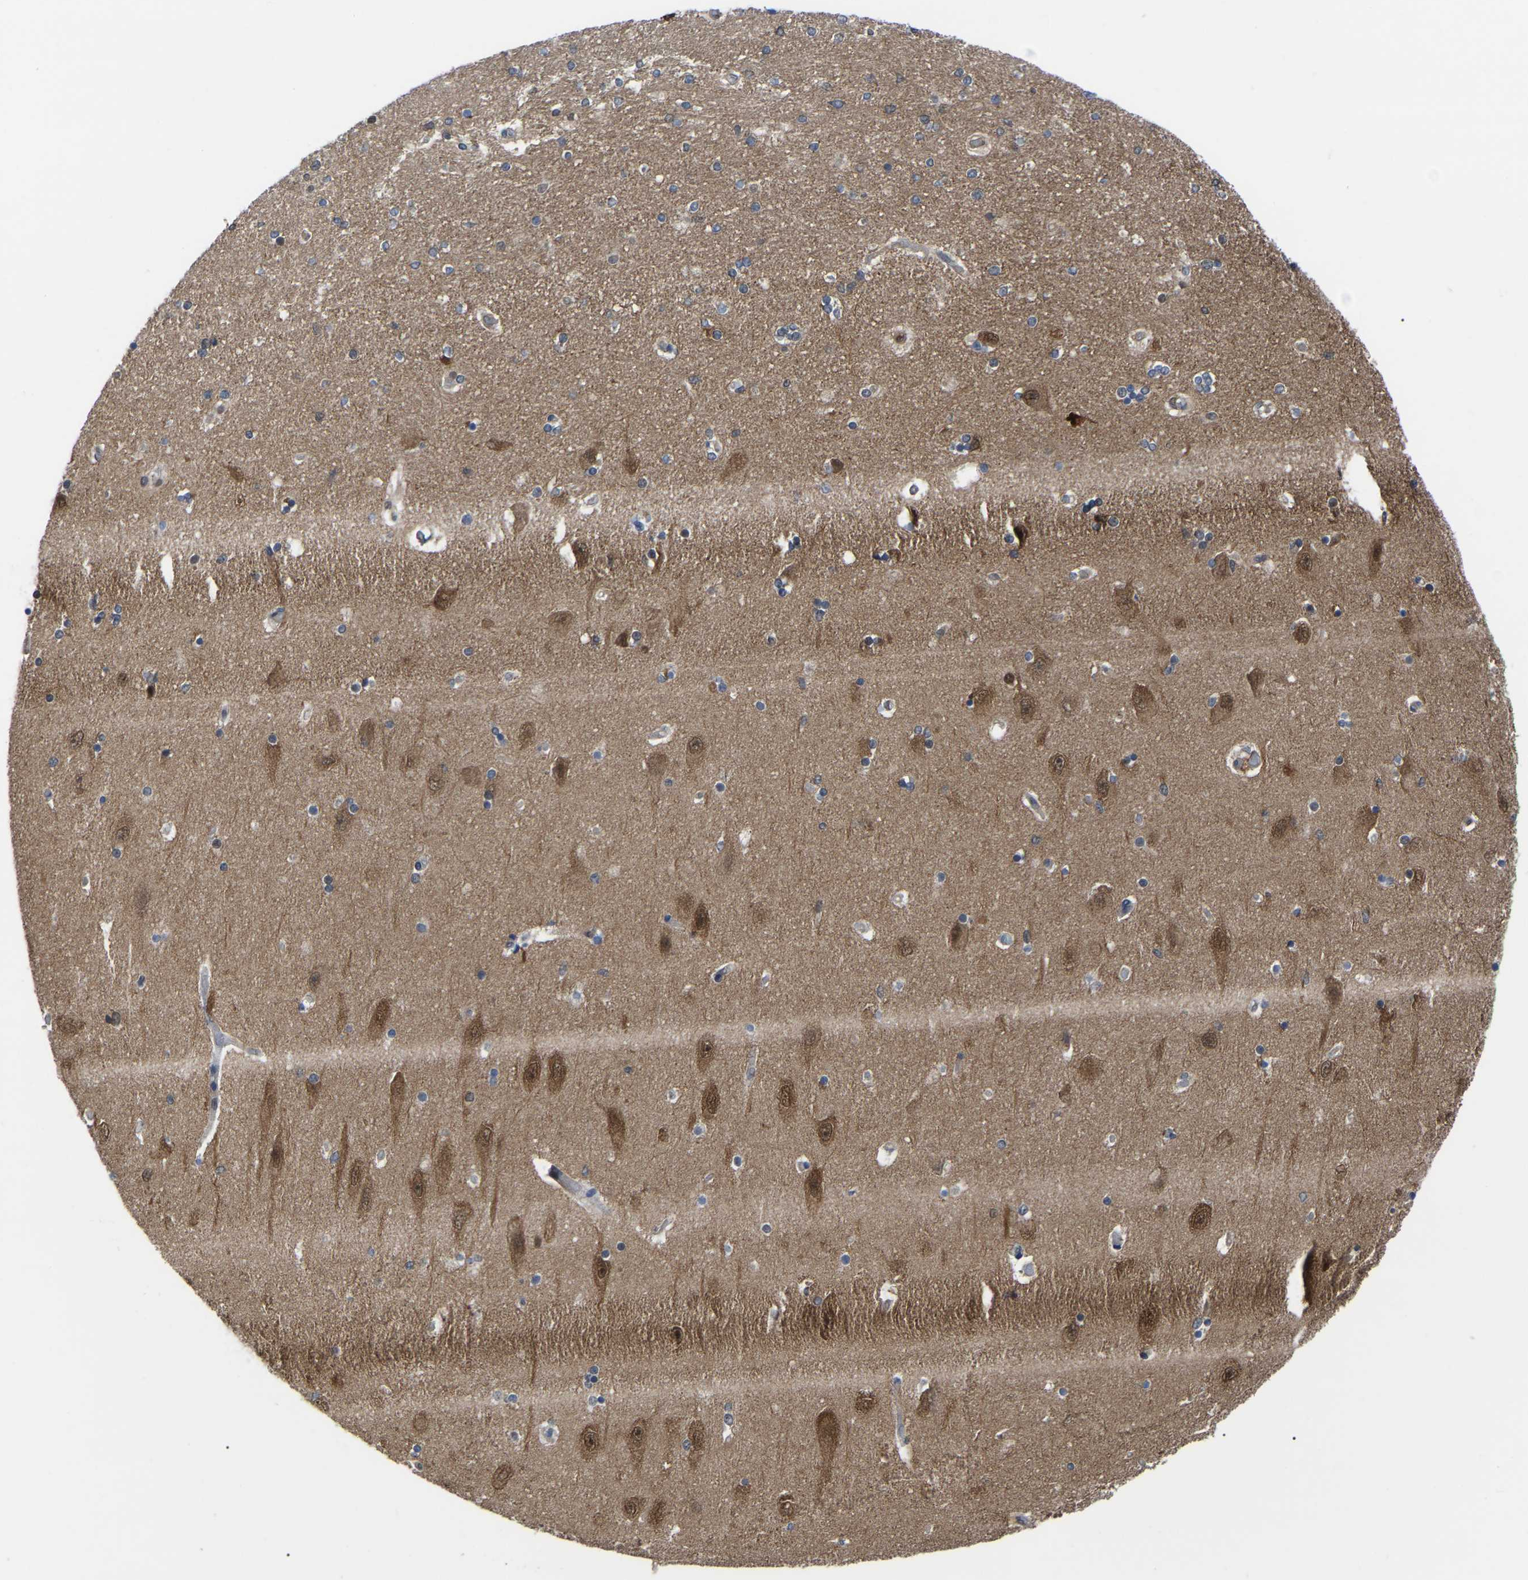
{"staining": {"intensity": "negative", "quantity": "none", "location": "none"}, "tissue": "hippocampus", "cell_type": "Glial cells", "image_type": "normal", "snomed": [{"axis": "morphology", "description": "Normal tissue, NOS"}, {"axis": "topography", "description": "Hippocampus"}], "caption": "Immunohistochemistry micrograph of normal hippocampus stained for a protein (brown), which displays no positivity in glial cells. (DAB (3,3'-diaminobenzidine) immunohistochemistry with hematoxylin counter stain).", "gene": "CIT", "patient": {"sex": "female", "age": 54}}